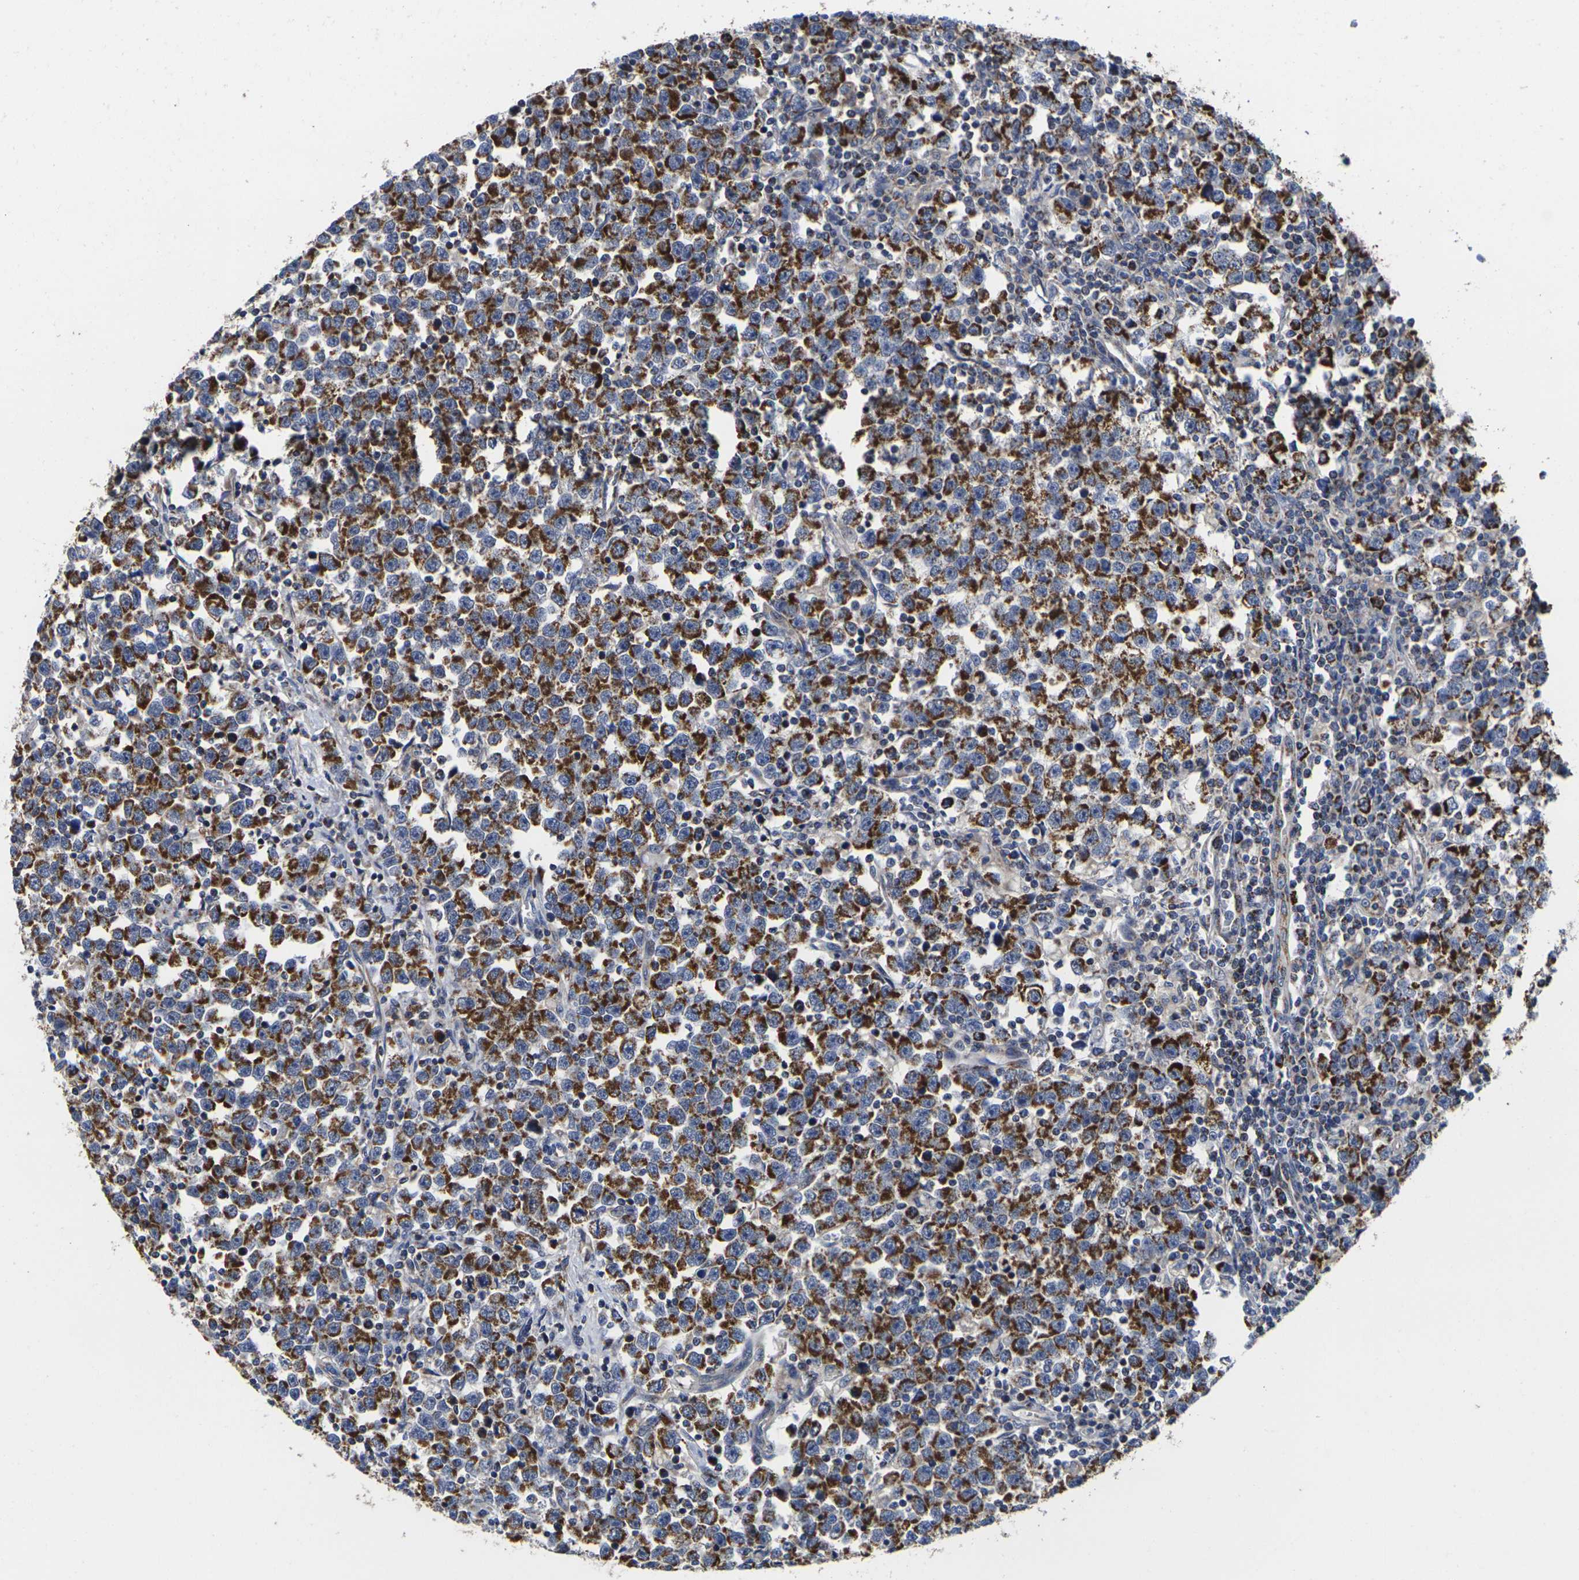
{"staining": {"intensity": "strong", "quantity": ">75%", "location": "cytoplasmic/membranous"}, "tissue": "testis cancer", "cell_type": "Tumor cells", "image_type": "cancer", "snomed": [{"axis": "morphology", "description": "Seminoma, NOS"}, {"axis": "topography", "description": "Testis"}], "caption": "Protein analysis of seminoma (testis) tissue exhibits strong cytoplasmic/membranous expression in approximately >75% of tumor cells.", "gene": "P2RY11", "patient": {"sex": "male", "age": 43}}